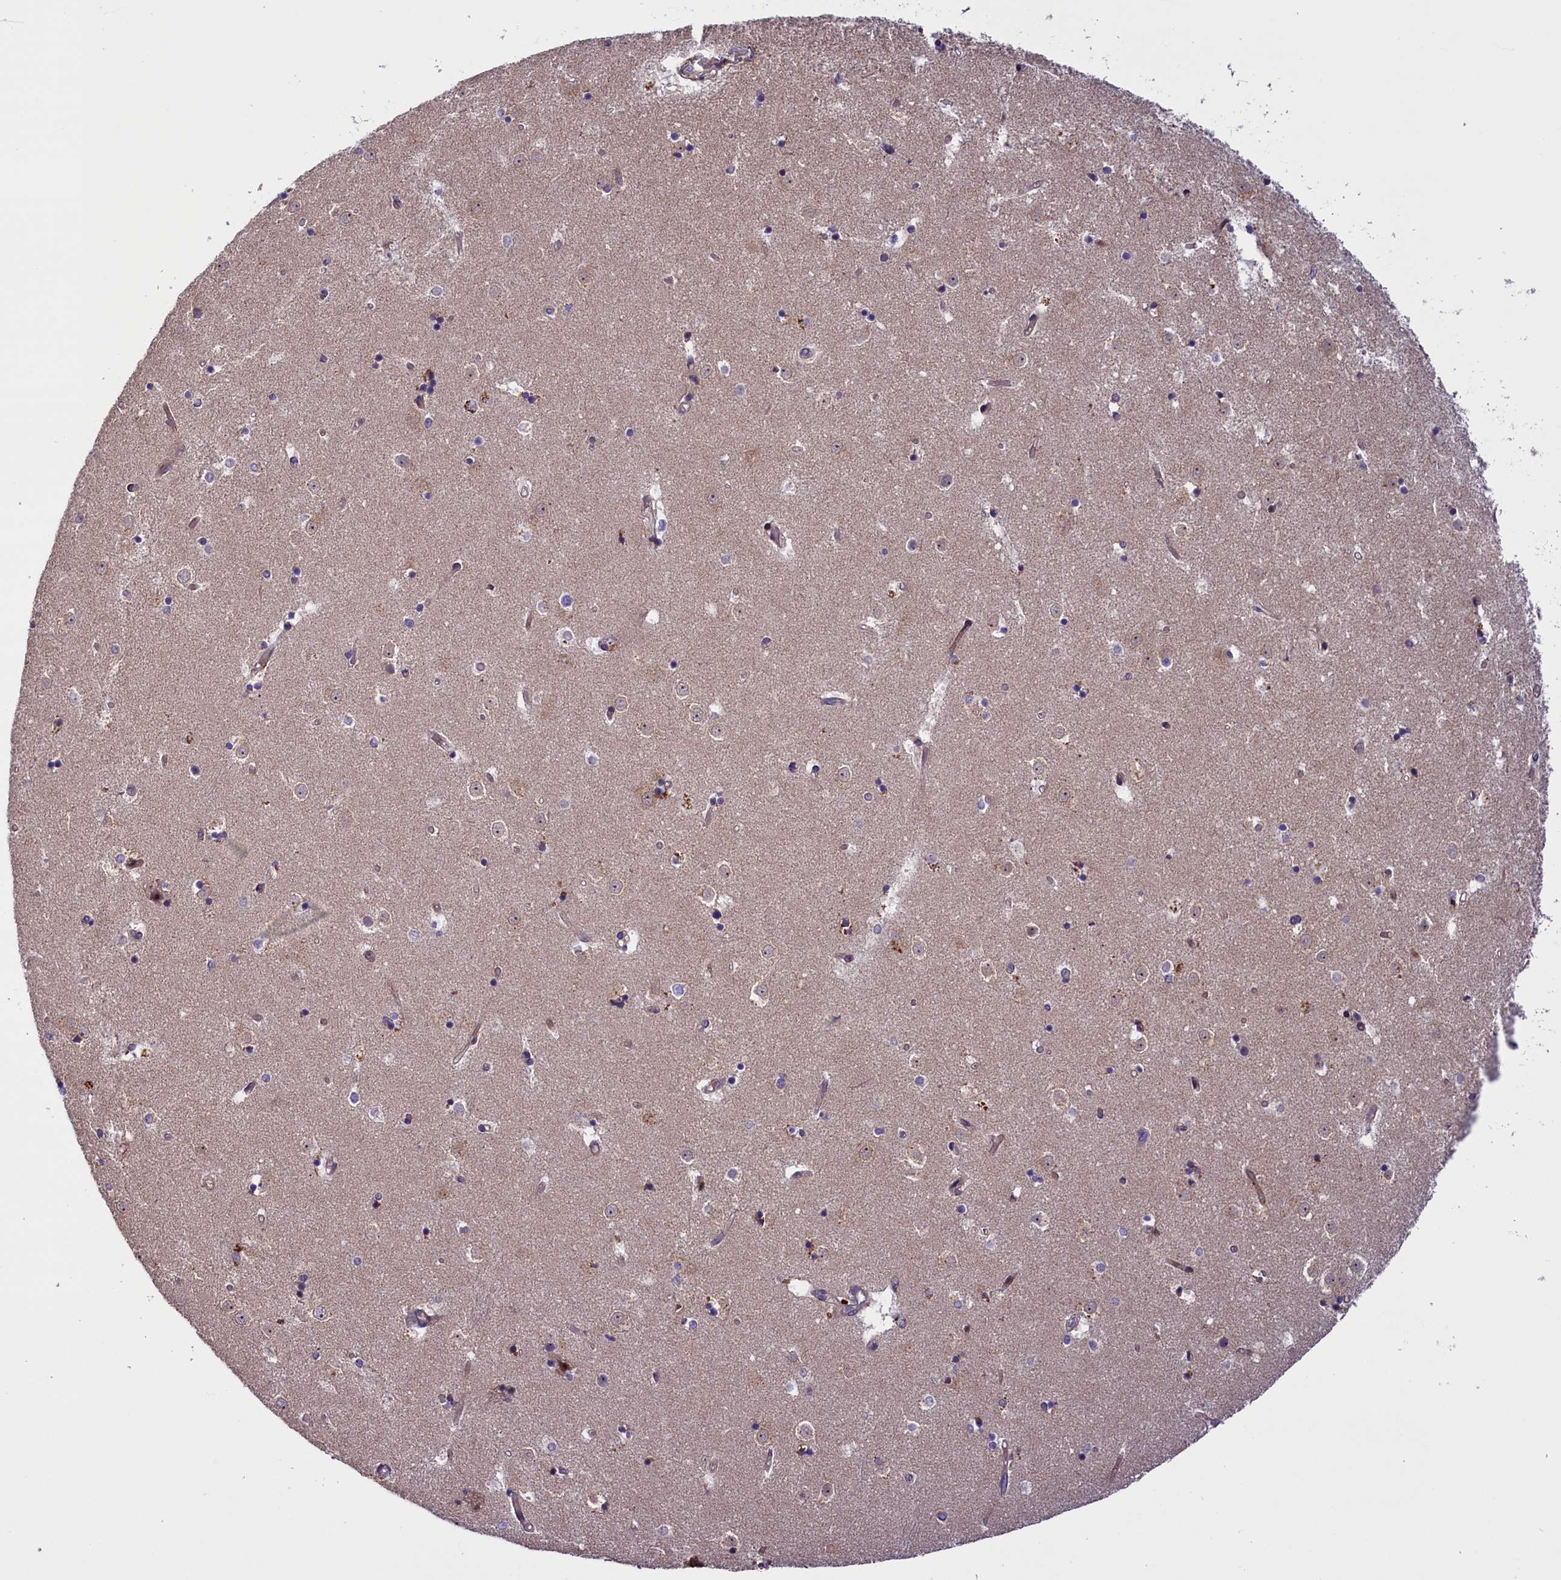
{"staining": {"intensity": "weak", "quantity": "<25%", "location": "cytoplasmic/membranous"}, "tissue": "caudate", "cell_type": "Glial cells", "image_type": "normal", "snomed": [{"axis": "morphology", "description": "Normal tissue, NOS"}, {"axis": "topography", "description": "Lateral ventricle wall"}], "caption": "The histopathology image demonstrates no significant expression in glial cells of caudate.", "gene": "FRY", "patient": {"sex": "female", "age": 52}}